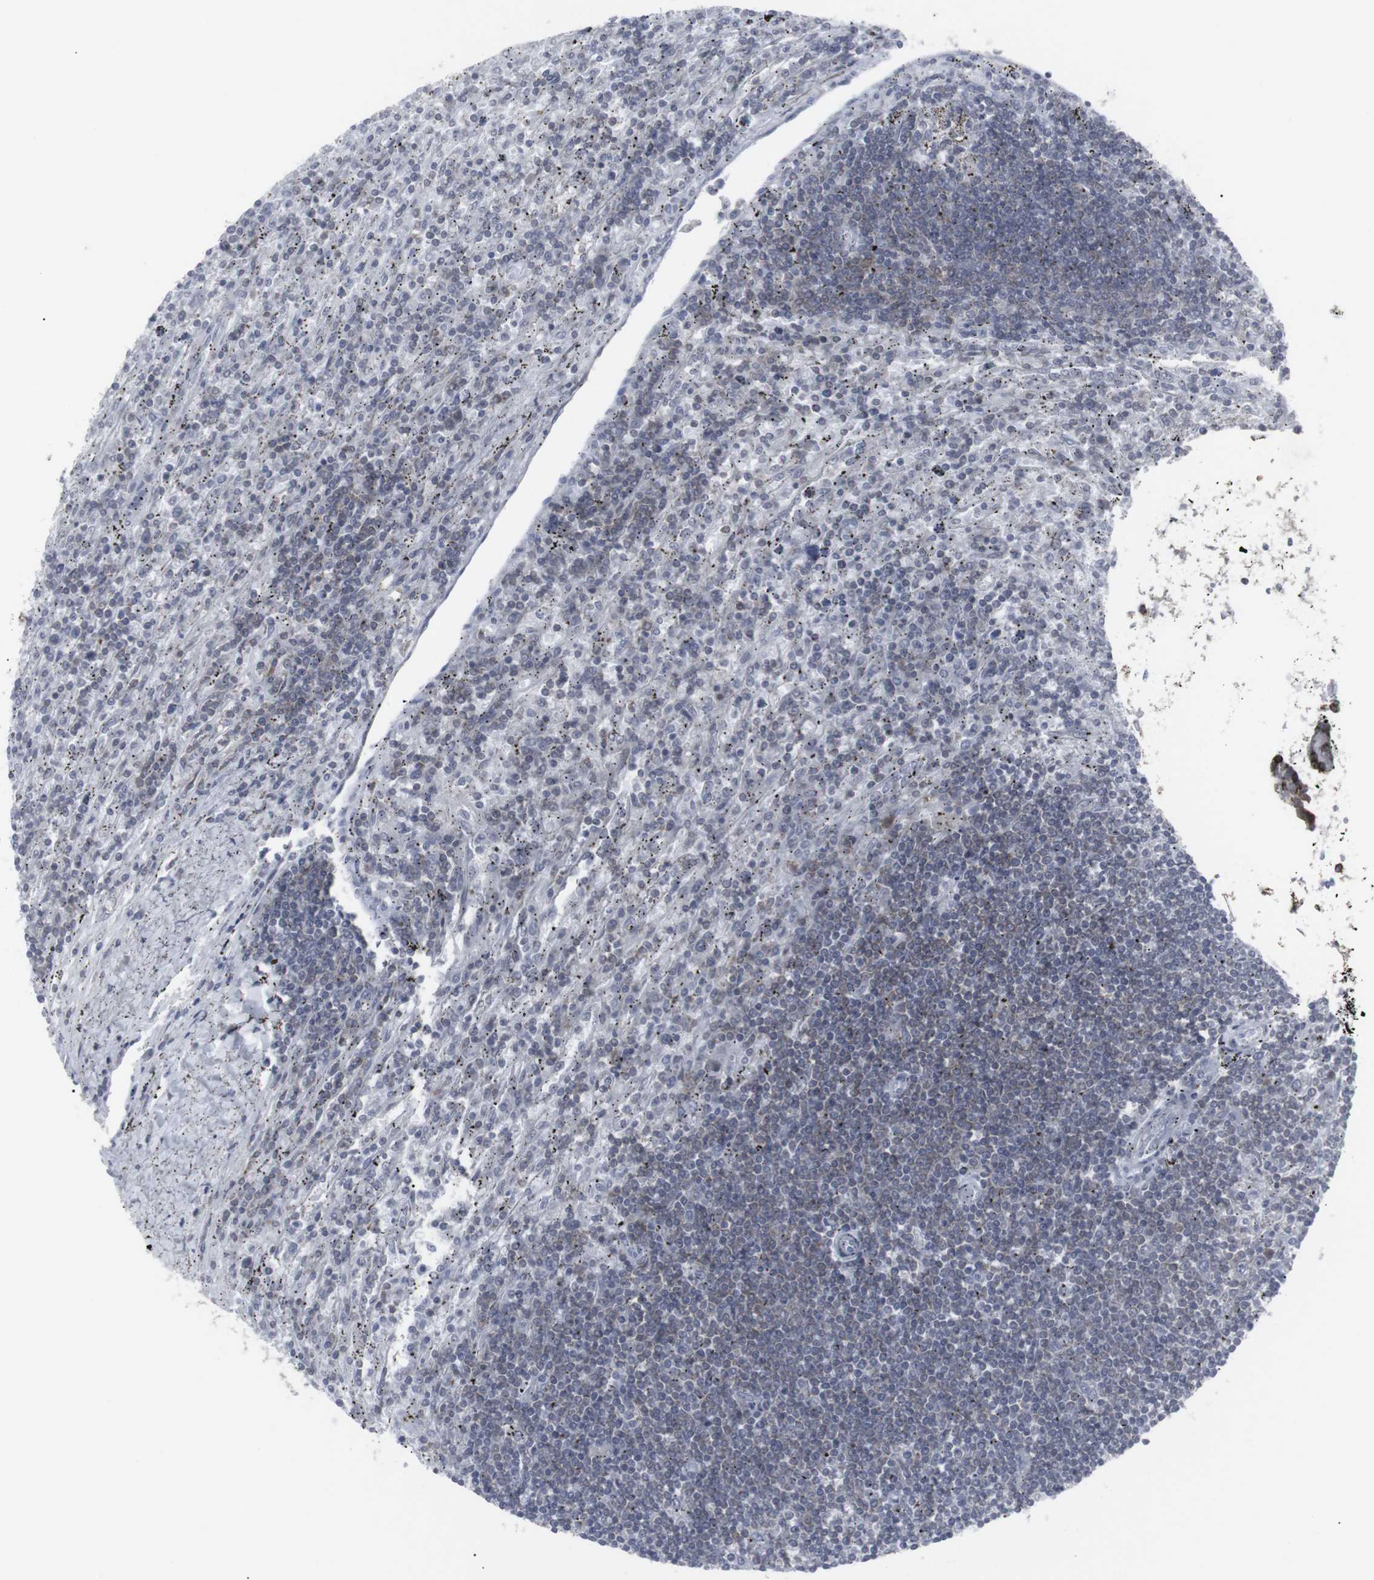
{"staining": {"intensity": "weak", "quantity": "25%-75%", "location": "cytoplasmic/membranous"}, "tissue": "lymphoma", "cell_type": "Tumor cells", "image_type": "cancer", "snomed": [{"axis": "morphology", "description": "Malignant lymphoma, non-Hodgkin's type, Low grade"}, {"axis": "topography", "description": "Spleen"}], "caption": "Approximately 25%-75% of tumor cells in human malignant lymphoma, non-Hodgkin's type (low-grade) show weak cytoplasmic/membranous protein positivity as visualized by brown immunohistochemical staining.", "gene": "APOBEC2", "patient": {"sex": "male", "age": 76}}